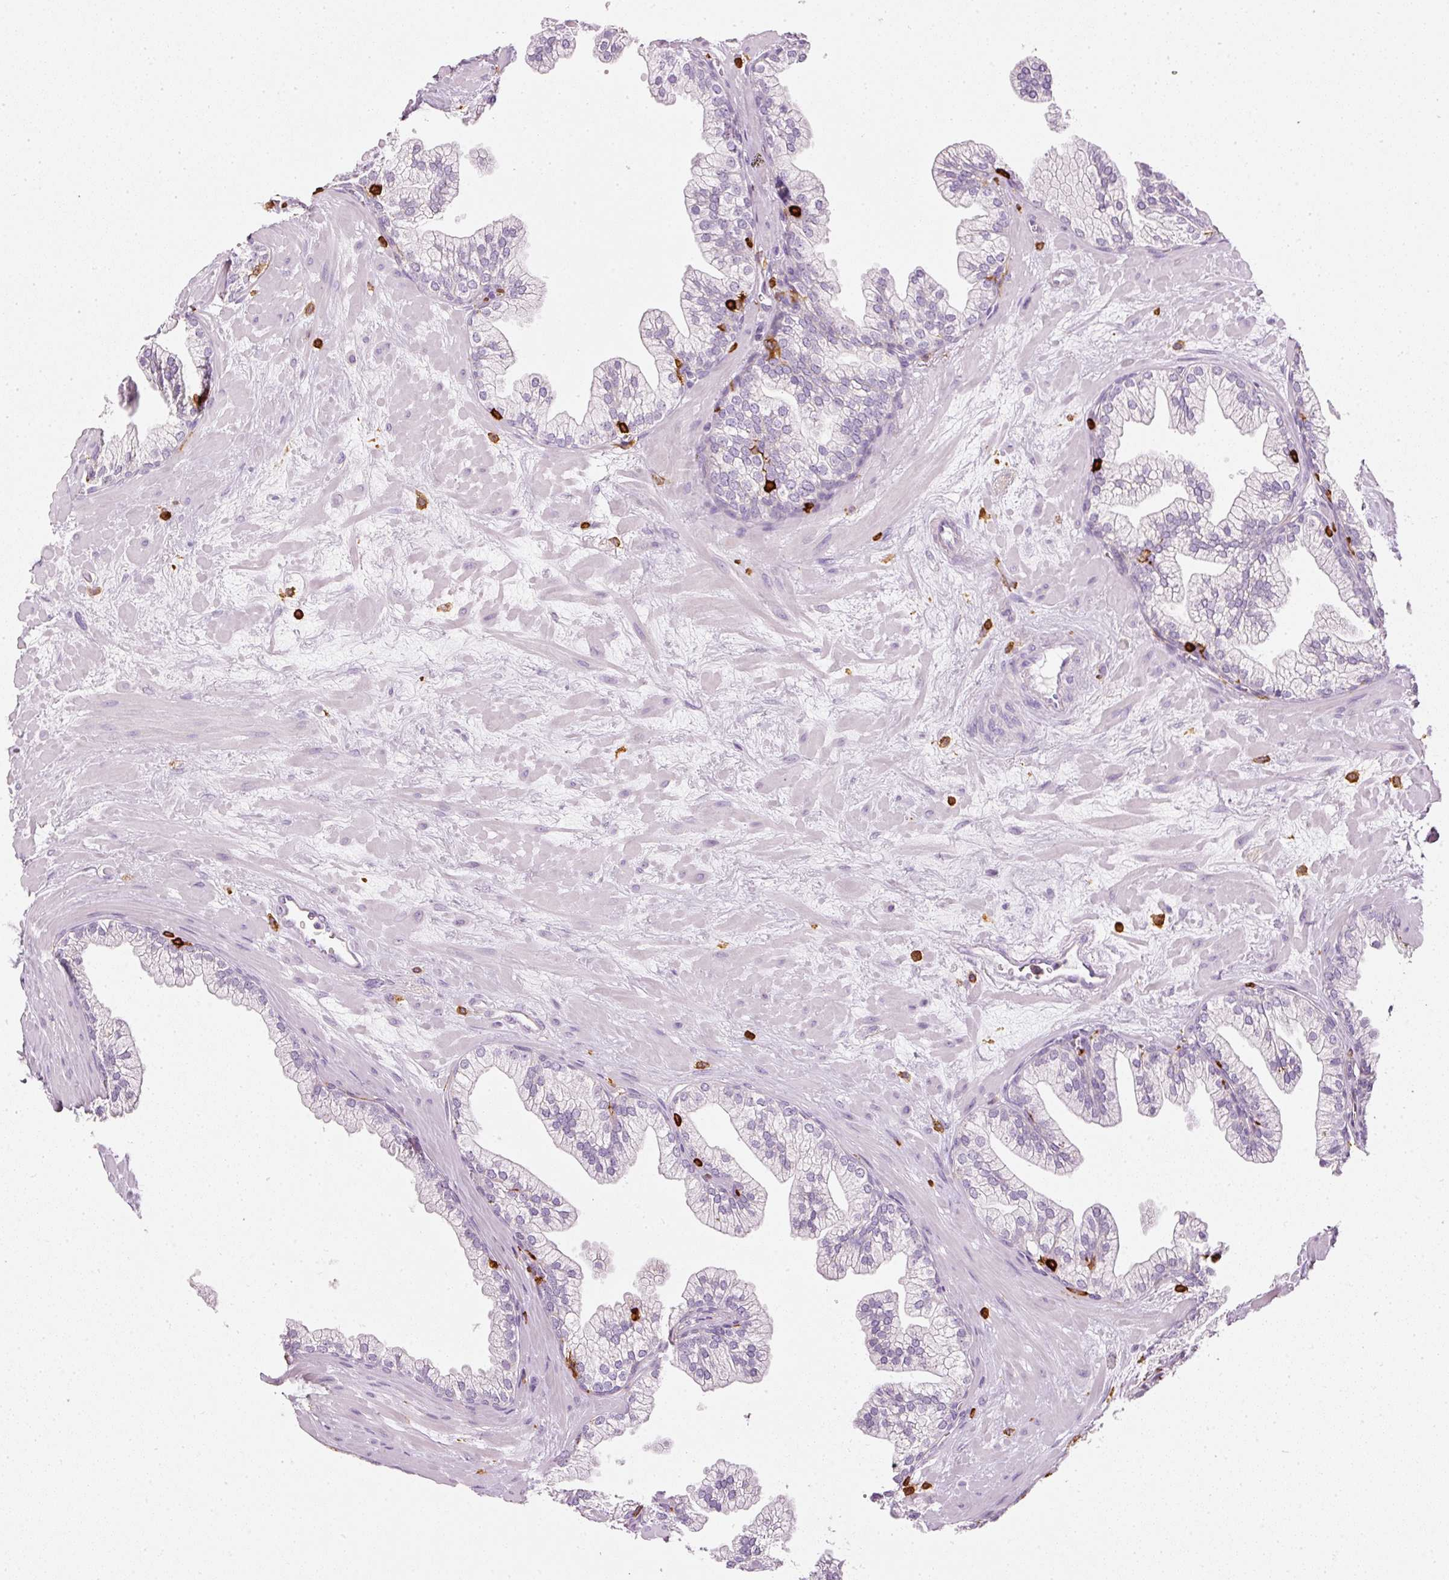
{"staining": {"intensity": "negative", "quantity": "none", "location": "none"}, "tissue": "prostate", "cell_type": "Glandular cells", "image_type": "normal", "snomed": [{"axis": "morphology", "description": "Normal tissue, NOS"}, {"axis": "topography", "description": "Prostate"}, {"axis": "topography", "description": "Peripheral nerve tissue"}], "caption": "This is a image of immunohistochemistry (IHC) staining of unremarkable prostate, which shows no positivity in glandular cells. (Brightfield microscopy of DAB (3,3'-diaminobenzidine) IHC at high magnification).", "gene": "EVL", "patient": {"sex": "male", "age": 61}}